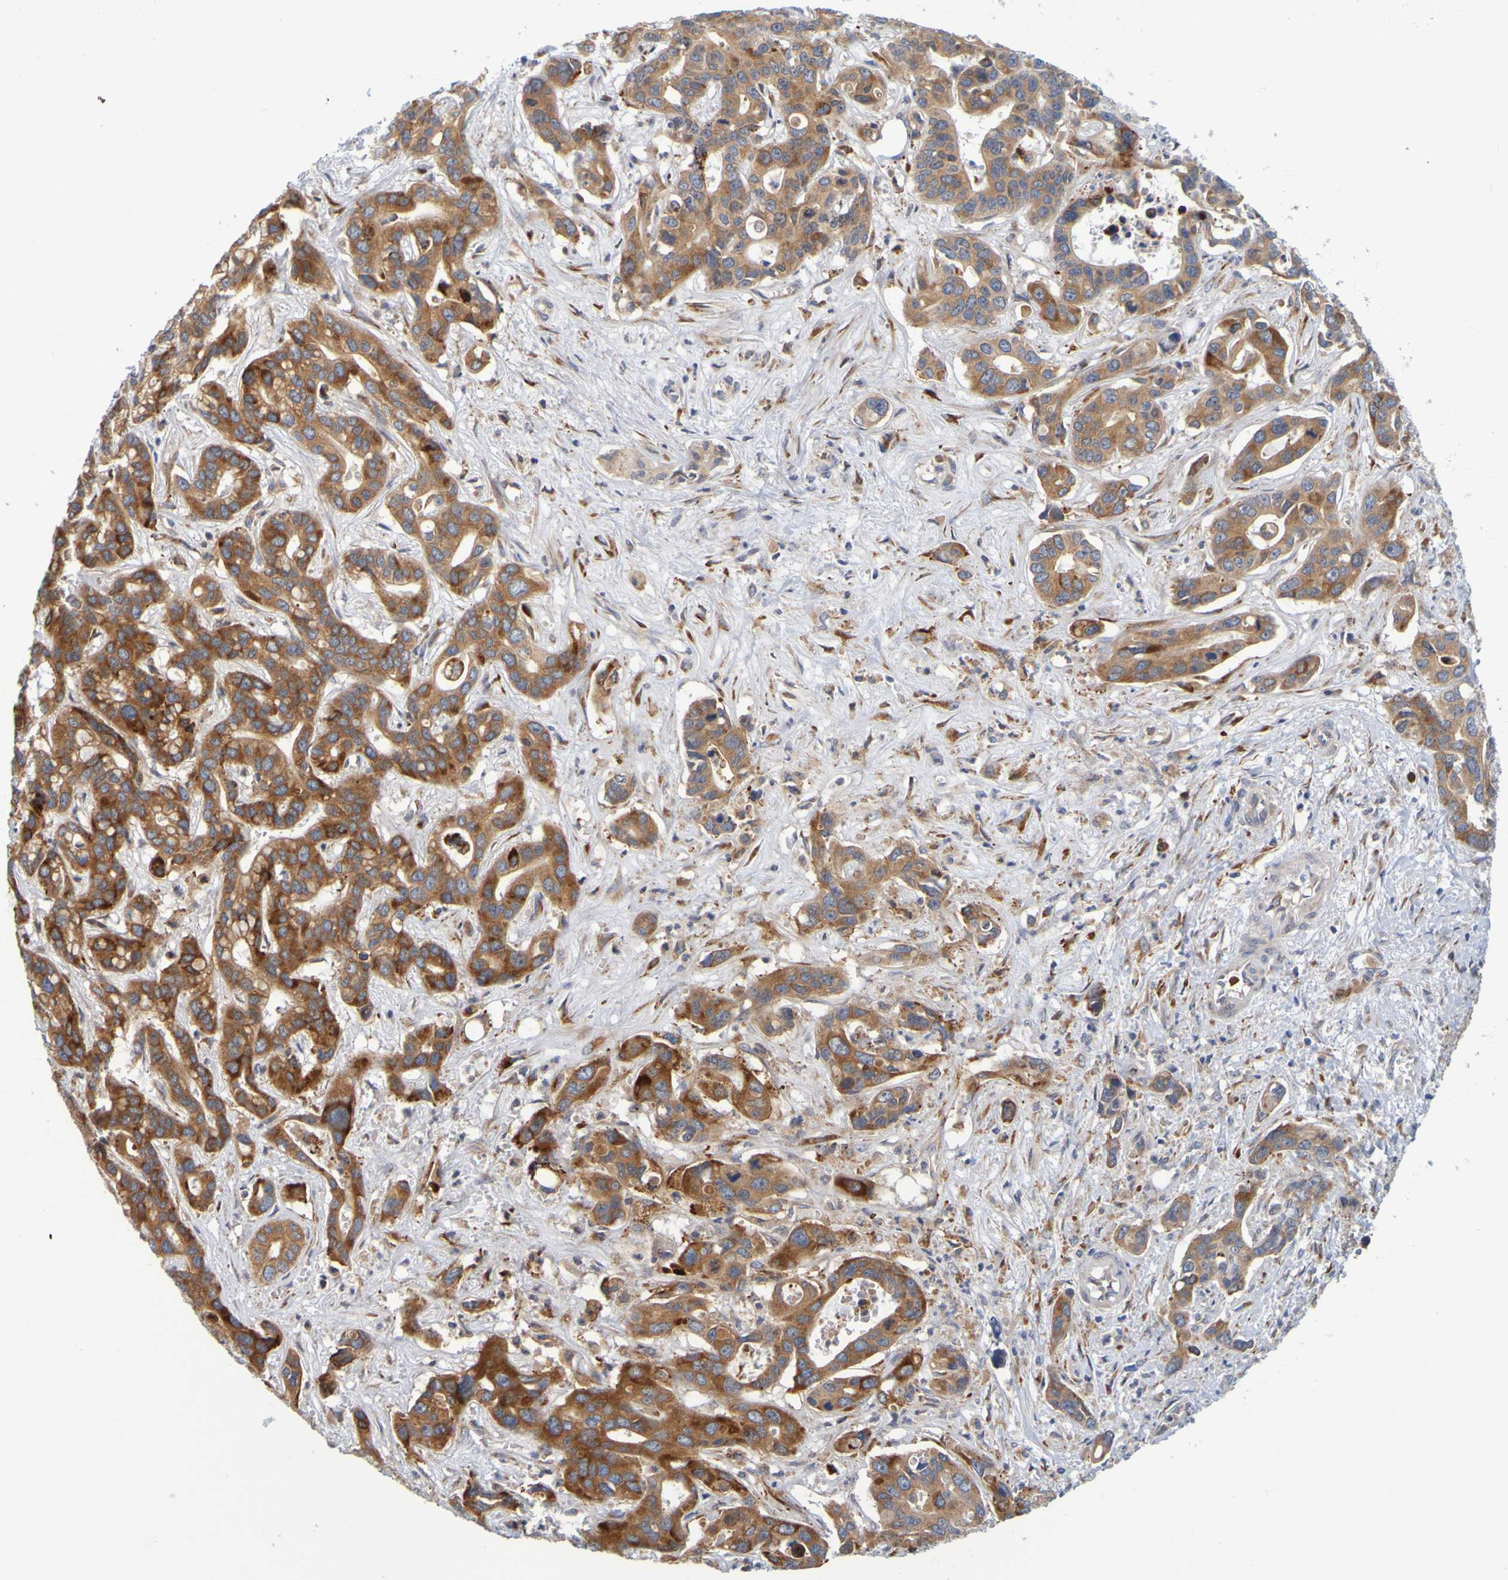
{"staining": {"intensity": "moderate", "quantity": ">75%", "location": "cytoplasmic/membranous"}, "tissue": "liver cancer", "cell_type": "Tumor cells", "image_type": "cancer", "snomed": [{"axis": "morphology", "description": "Cholangiocarcinoma"}, {"axis": "topography", "description": "Liver"}], "caption": "DAB (3,3'-diaminobenzidine) immunohistochemical staining of cholangiocarcinoma (liver) exhibits moderate cytoplasmic/membranous protein staining in about >75% of tumor cells.", "gene": "SIL1", "patient": {"sex": "female", "age": 65}}